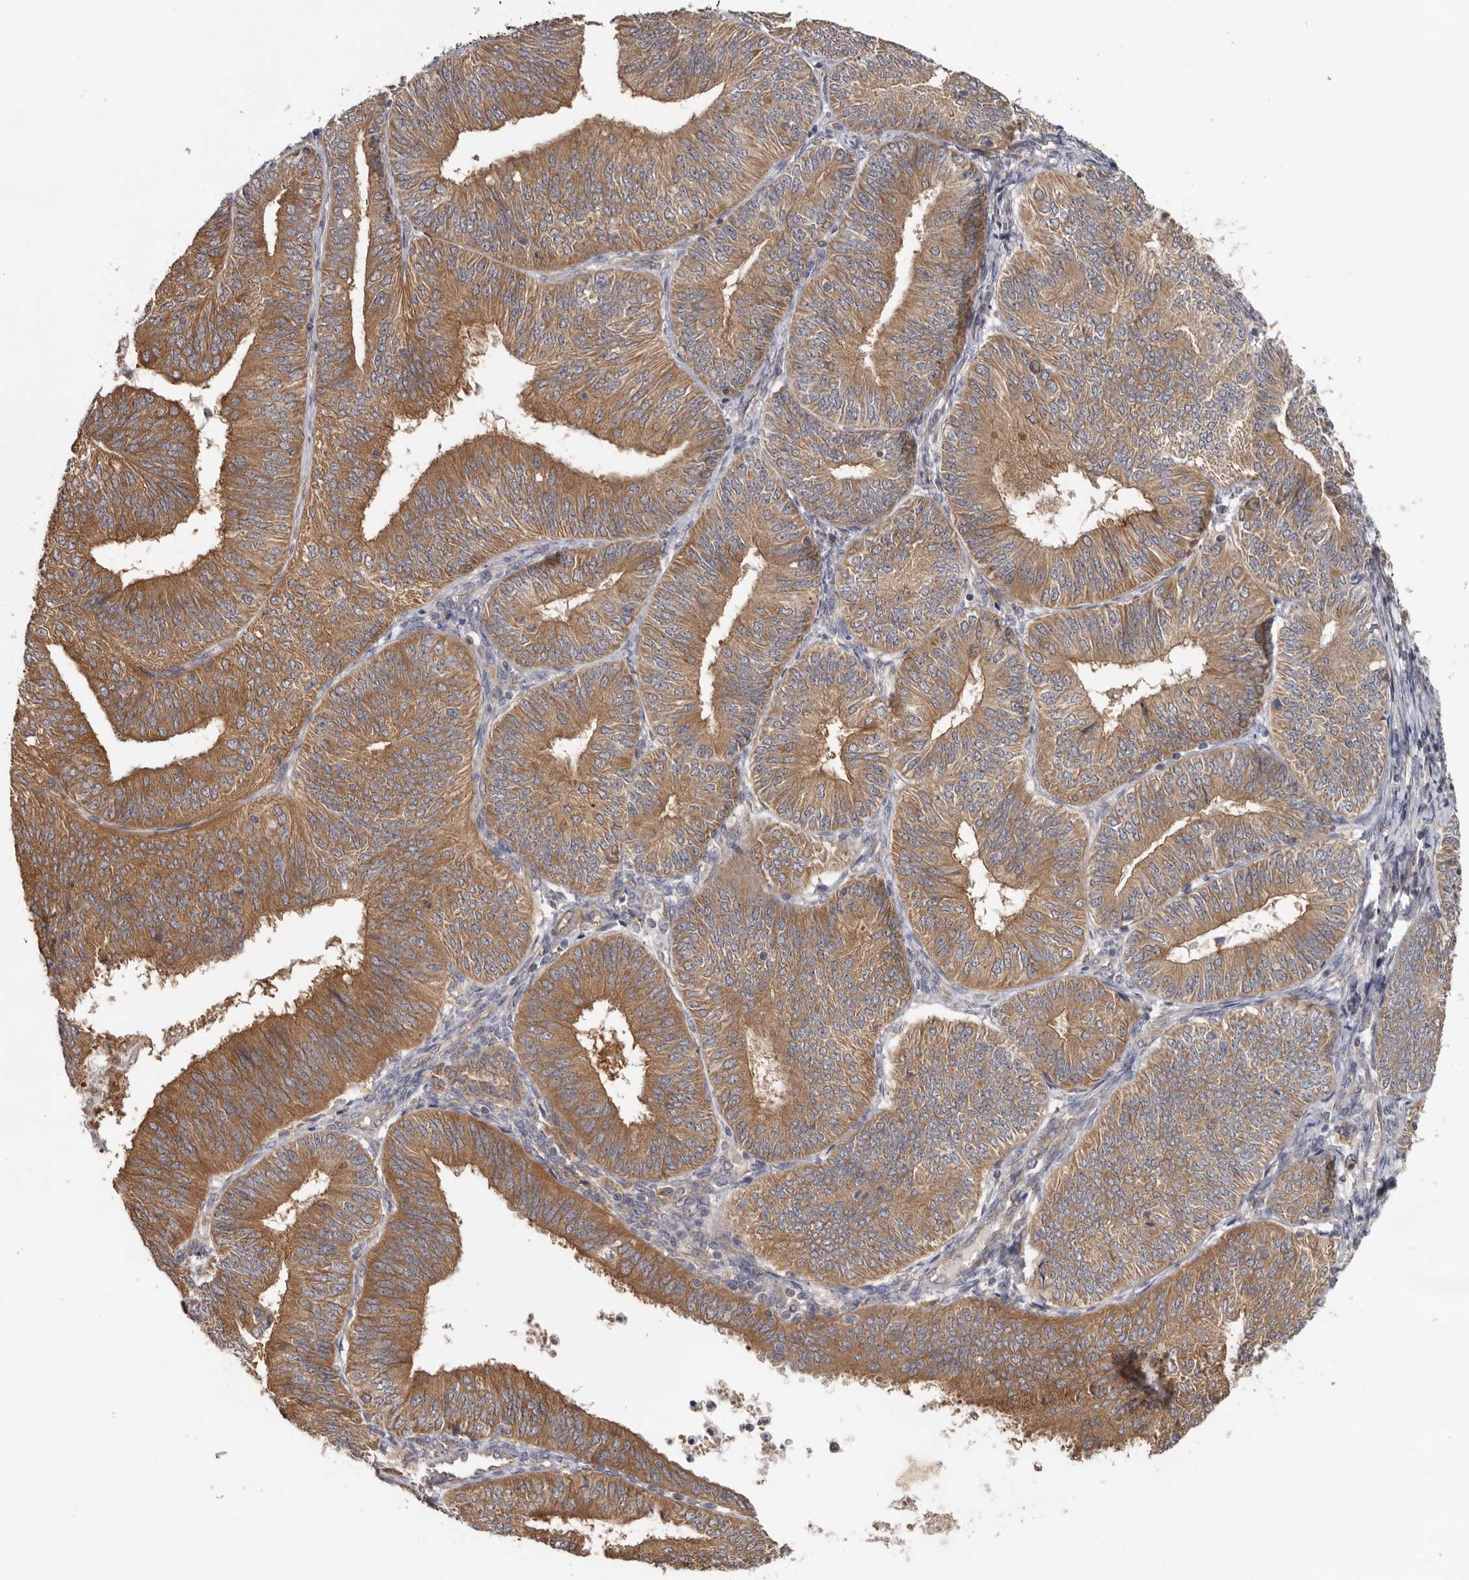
{"staining": {"intensity": "moderate", "quantity": ">75%", "location": "cytoplasmic/membranous"}, "tissue": "endometrial cancer", "cell_type": "Tumor cells", "image_type": "cancer", "snomed": [{"axis": "morphology", "description": "Adenocarcinoma, NOS"}, {"axis": "topography", "description": "Endometrium"}], "caption": "DAB (3,3'-diaminobenzidine) immunohistochemical staining of adenocarcinoma (endometrial) shows moderate cytoplasmic/membranous protein expression in approximately >75% of tumor cells.", "gene": "HINT3", "patient": {"sex": "female", "age": 58}}